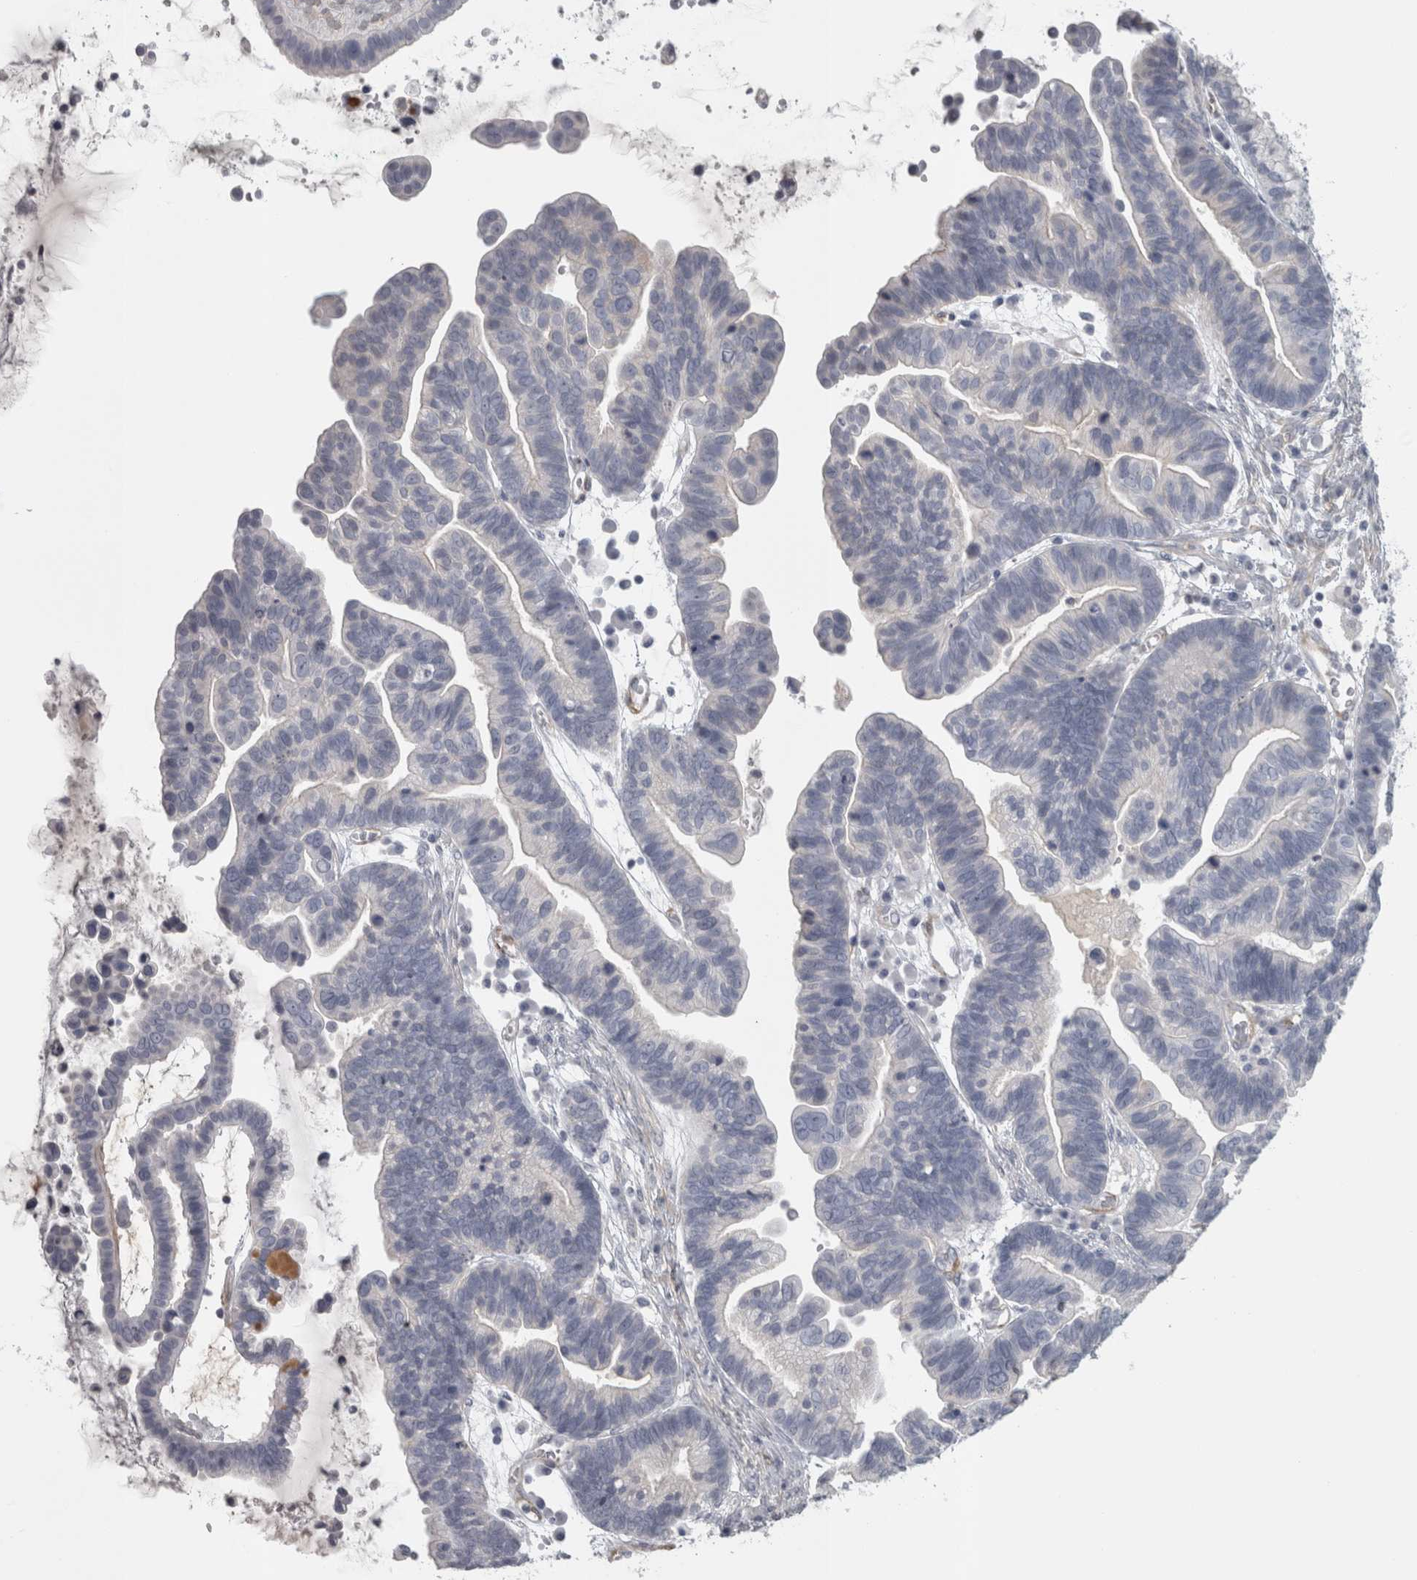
{"staining": {"intensity": "negative", "quantity": "none", "location": "none"}, "tissue": "ovarian cancer", "cell_type": "Tumor cells", "image_type": "cancer", "snomed": [{"axis": "morphology", "description": "Cystadenocarcinoma, serous, NOS"}, {"axis": "topography", "description": "Ovary"}], "caption": "Immunohistochemistry photomicrograph of neoplastic tissue: human serous cystadenocarcinoma (ovarian) stained with DAB (3,3'-diaminobenzidine) exhibits no significant protein expression in tumor cells.", "gene": "PPP1R12B", "patient": {"sex": "female", "age": 56}}